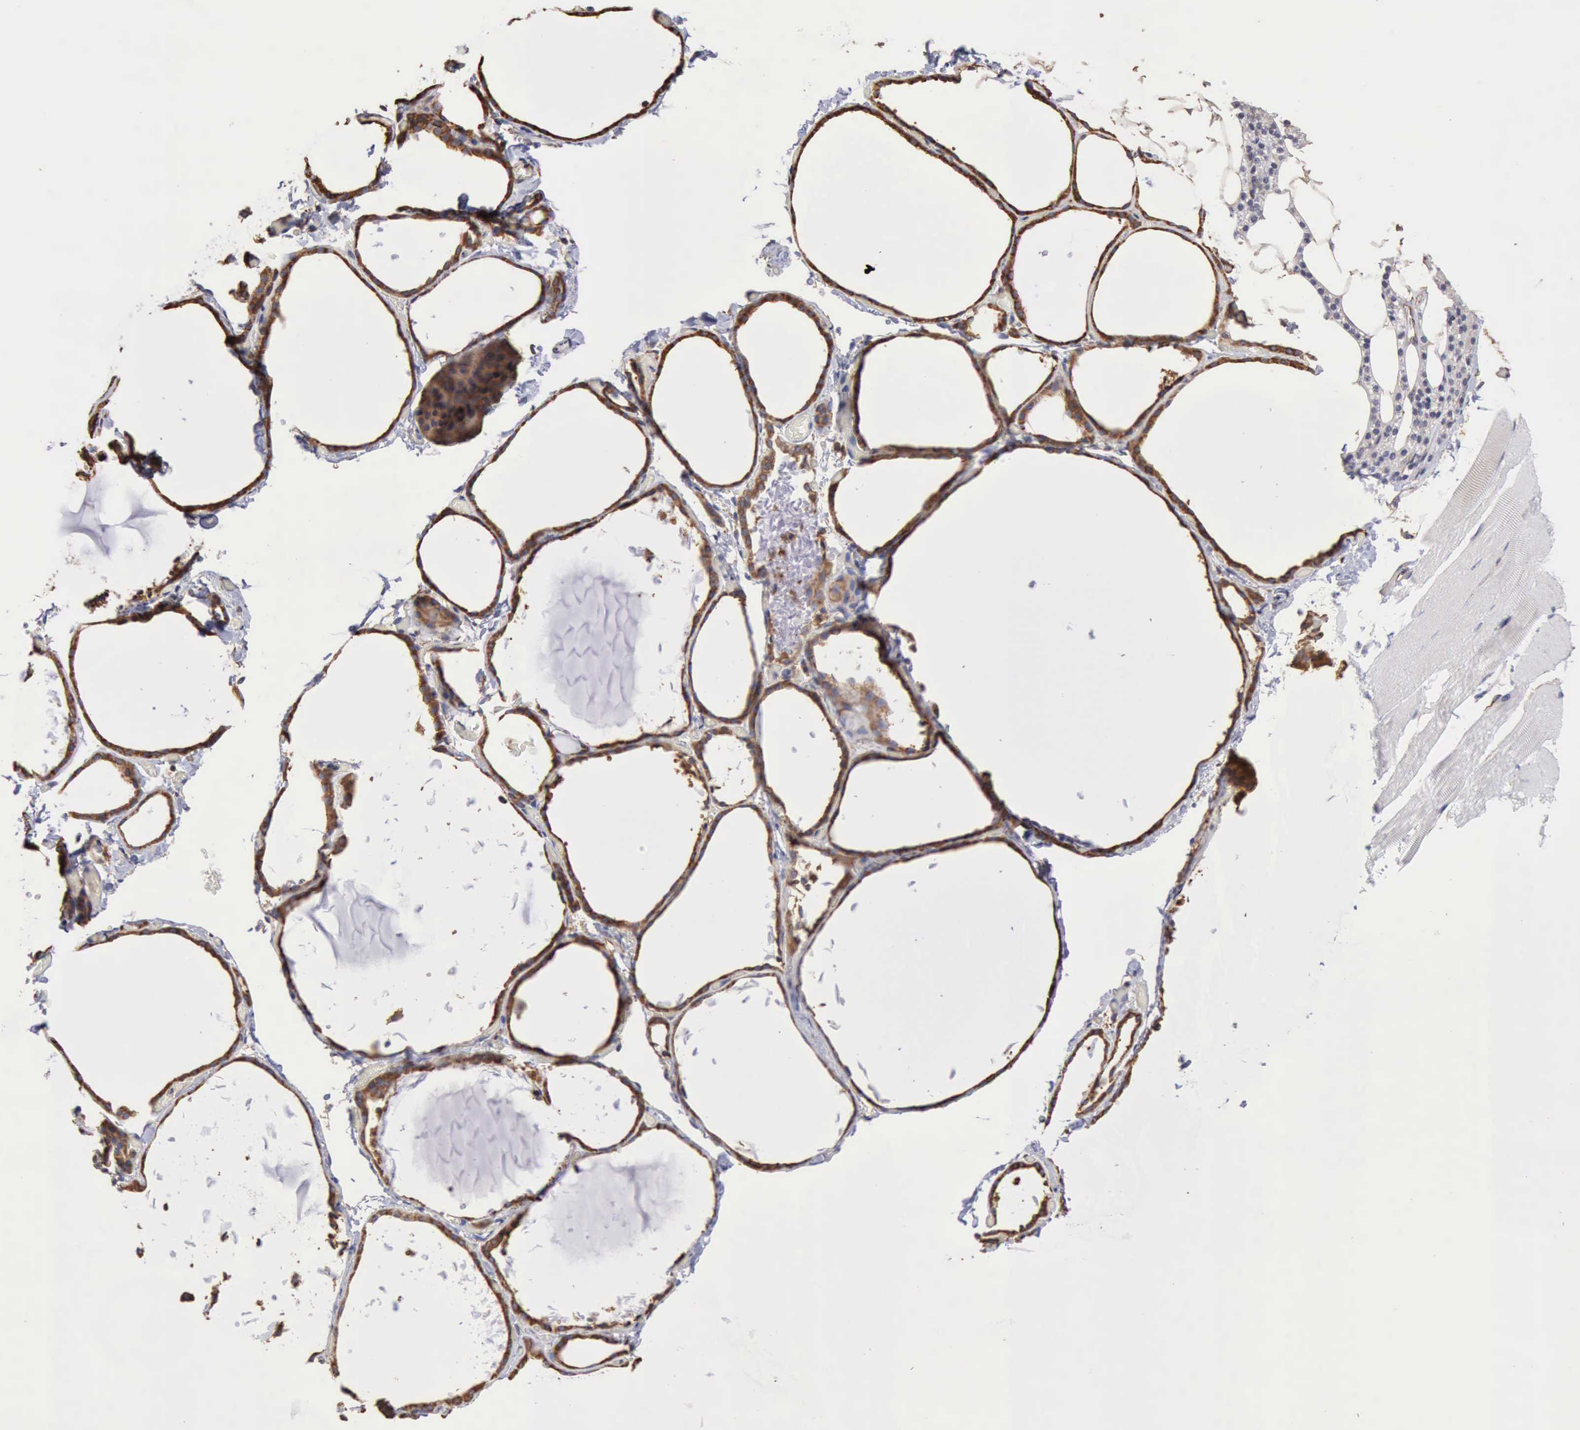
{"staining": {"intensity": "moderate", "quantity": ">75%", "location": "cytoplasmic/membranous"}, "tissue": "thyroid gland", "cell_type": "Glandular cells", "image_type": "normal", "snomed": [{"axis": "morphology", "description": "Normal tissue, NOS"}, {"axis": "topography", "description": "Thyroid gland"}], "caption": "Normal thyroid gland exhibits moderate cytoplasmic/membranous expression in about >75% of glandular cells.", "gene": "GPR101", "patient": {"sex": "female", "age": 22}}